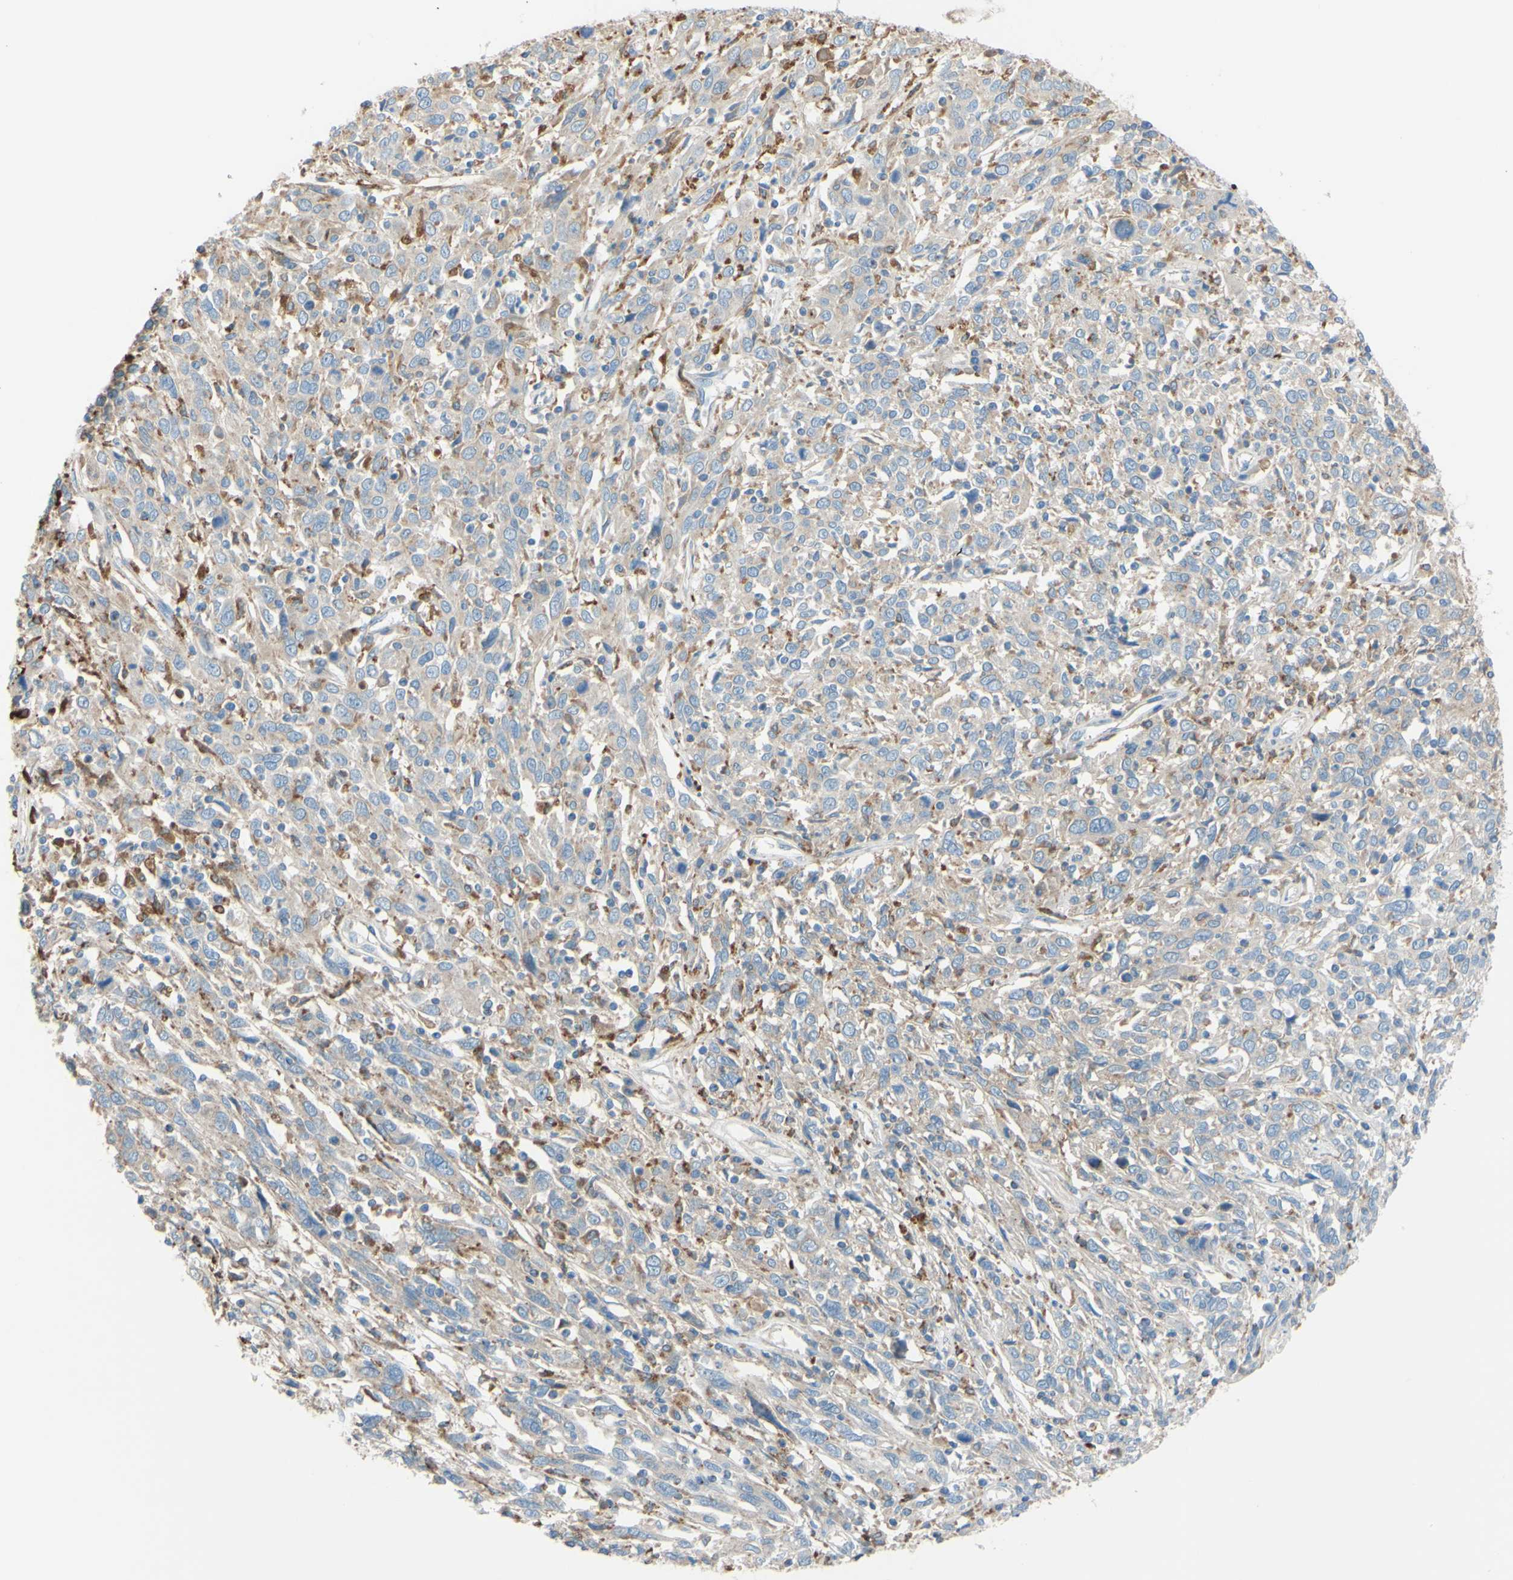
{"staining": {"intensity": "weak", "quantity": ">75%", "location": "cytoplasmic/membranous"}, "tissue": "cervical cancer", "cell_type": "Tumor cells", "image_type": "cancer", "snomed": [{"axis": "morphology", "description": "Squamous cell carcinoma, NOS"}, {"axis": "topography", "description": "Cervix"}], "caption": "An immunohistochemistry photomicrograph of neoplastic tissue is shown. Protein staining in brown highlights weak cytoplasmic/membranous positivity in cervical cancer within tumor cells.", "gene": "CTSD", "patient": {"sex": "female", "age": 46}}